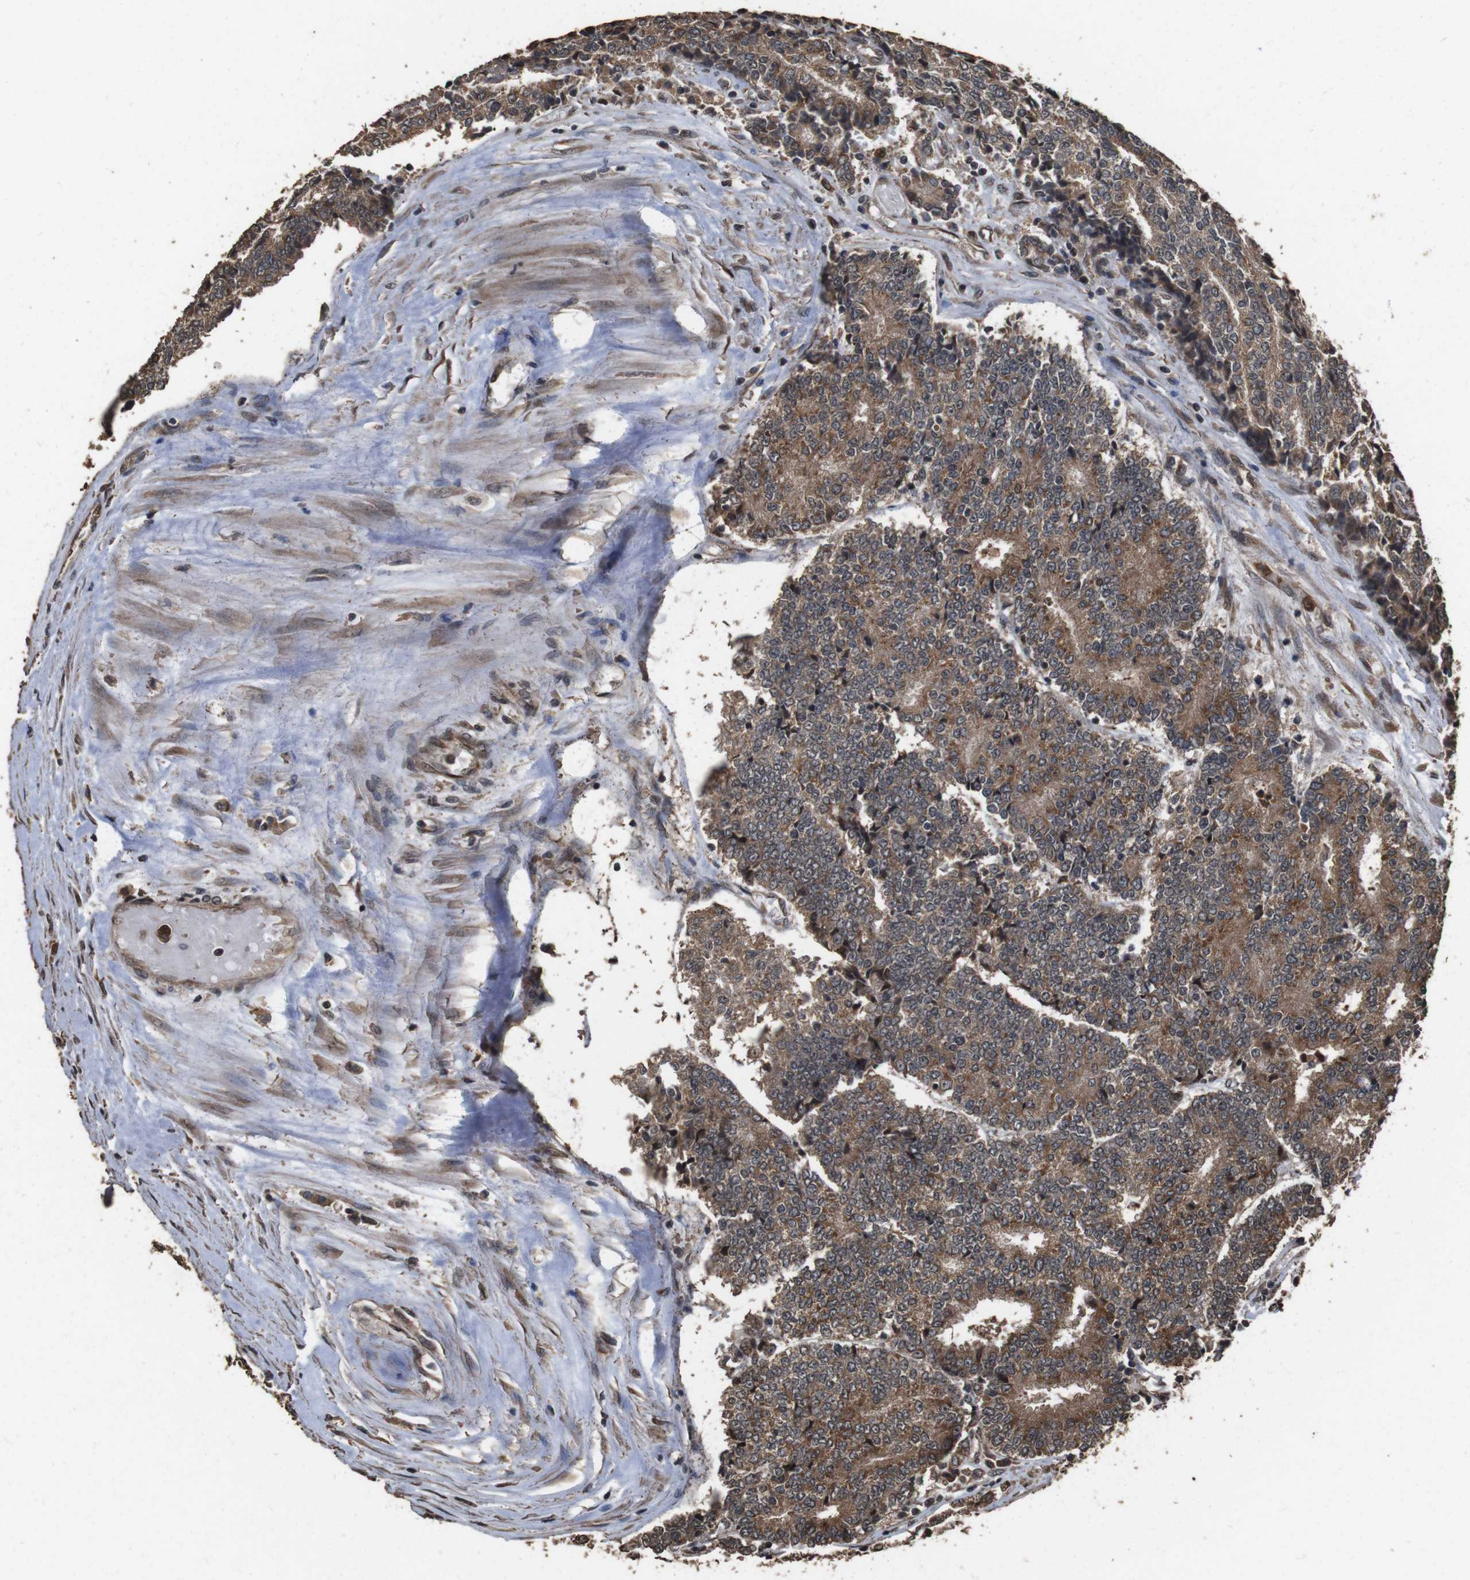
{"staining": {"intensity": "moderate", "quantity": ">75%", "location": "cytoplasmic/membranous"}, "tissue": "prostate cancer", "cell_type": "Tumor cells", "image_type": "cancer", "snomed": [{"axis": "morphology", "description": "Normal tissue, NOS"}, {"axis": "morphology", "description": "Adenocarcinoma, High grade"}, {"axis": "topography", "description": "Prostate"}, {"axis": "topography", "description": "Seminal veicle"}], "caption": "Protein staining of prostate cancer (high-grade adenocarcinoma) tissue exhibits moderate cytoplasmic/membranous expression in approximately >75% of tumor cells.", "gene": "RRAS2", "patient": {"sex": "male", "age": 55}}